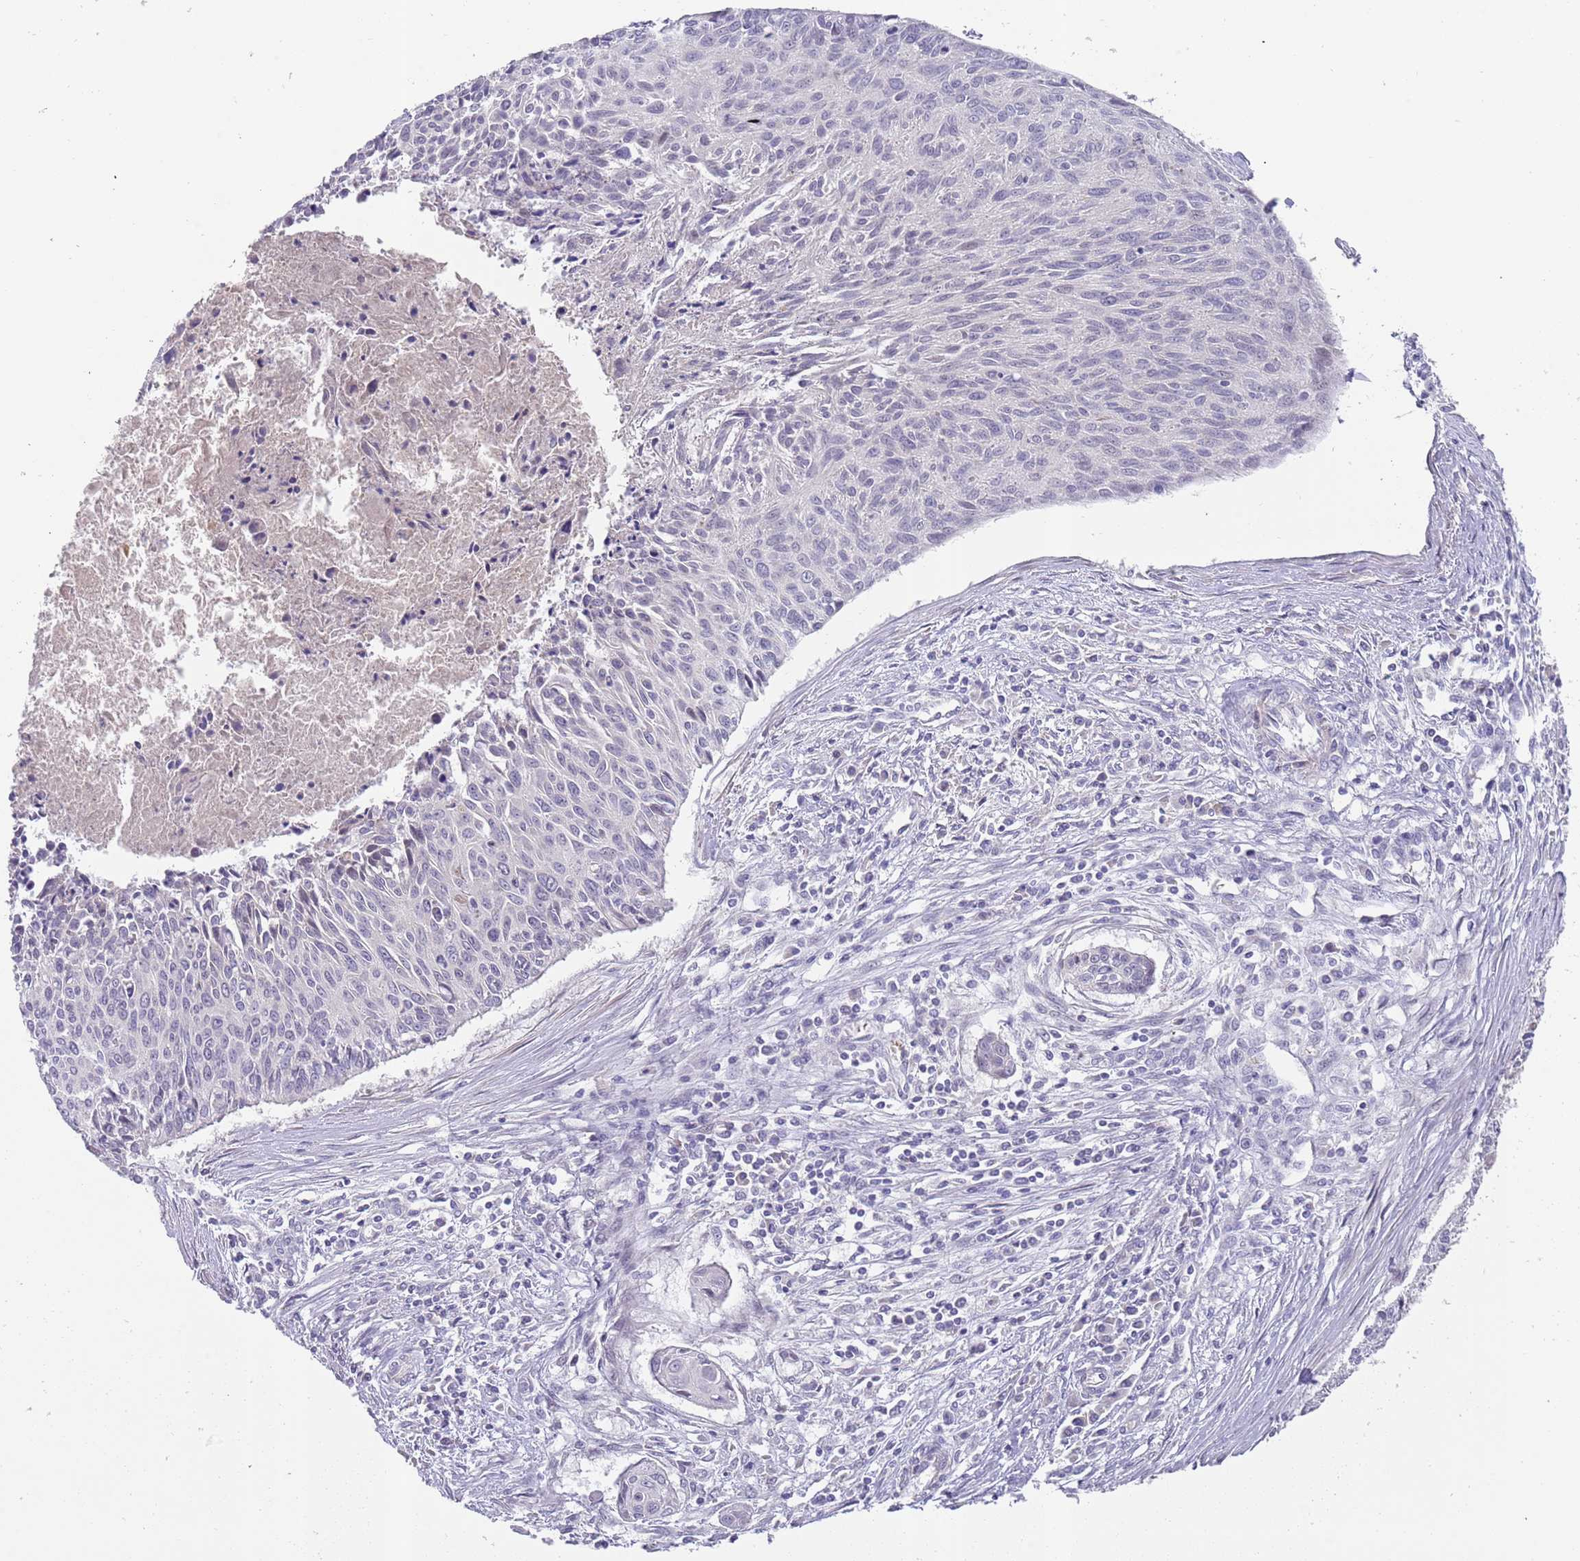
{"staining": {"intensity": "negative", "quantity": "none", "location": "none"}, "tissue": "cervical cancer", "cell_type": "Tumor cells", "image_type": "cancer", "snomed": [{"axis": "morphology", "description": "Squamous cell carcinoma, NOS"}, {"axis": "topography", "description": "Cervix"}], "caption": "Immunohistochemistry (IHC) of human cervical squamous cell carcinoma demonstrates no staining in tumor cells.", "gene": "PRAC1", "patient": {"sex": "female", "age": 55}}